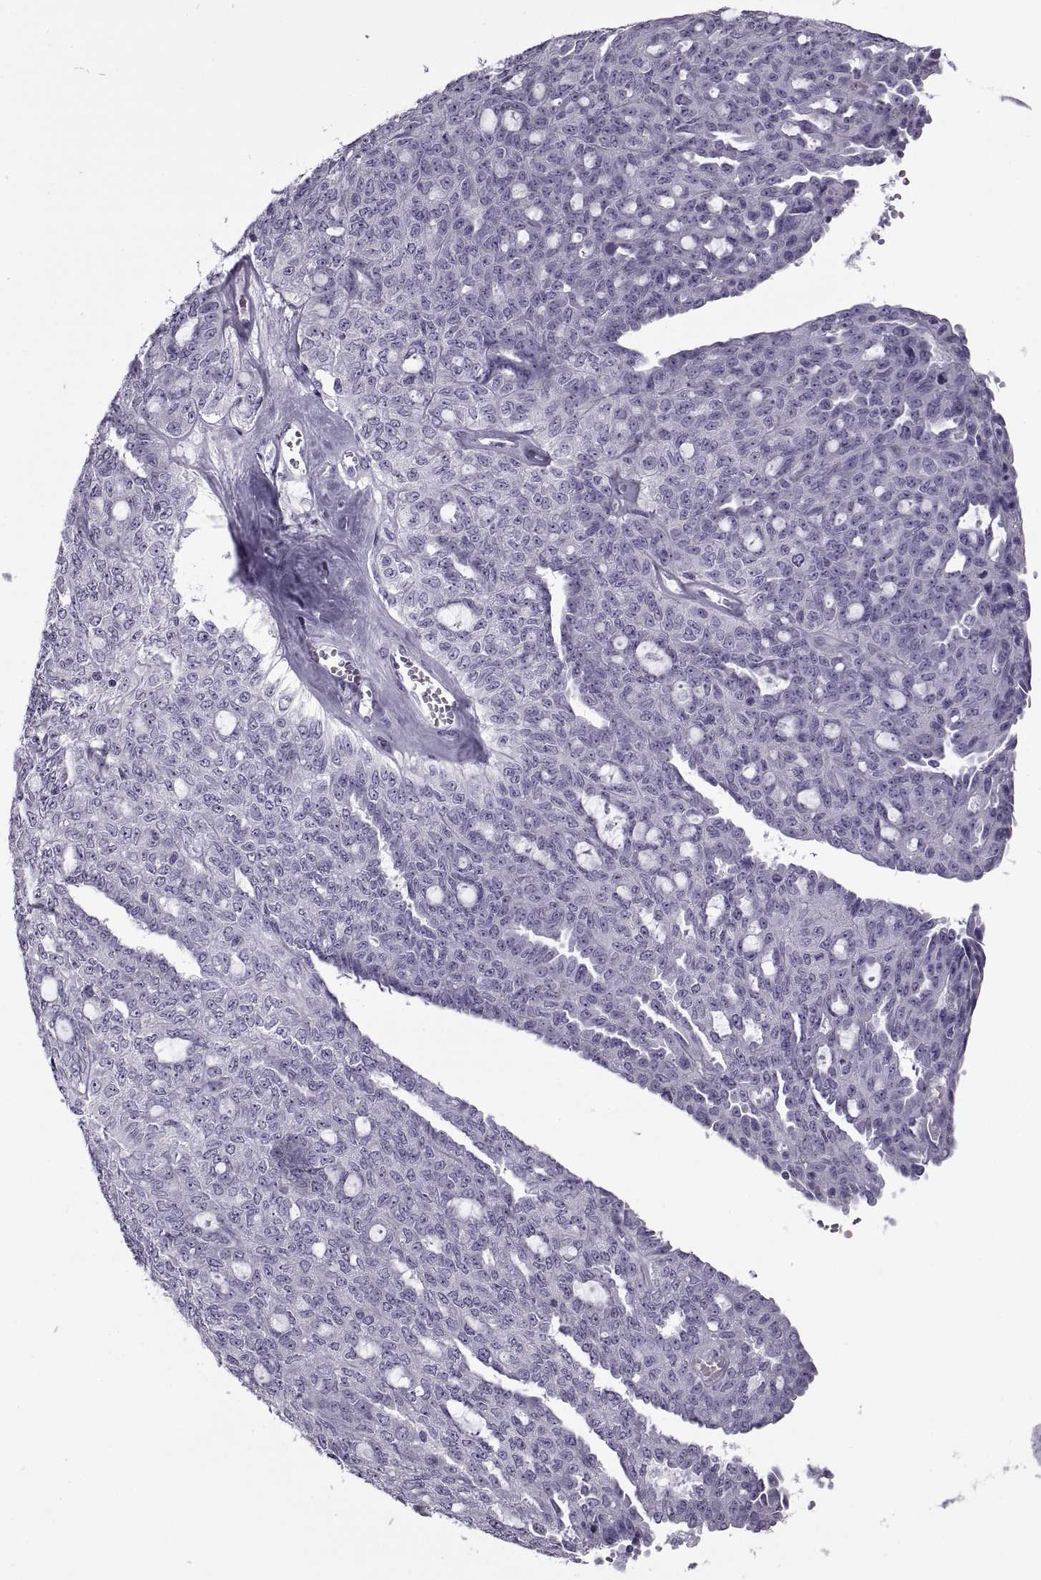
{"staining": {"intensity": "negative", "quantity": "none", "location": "none"}, "tissue": "ovarian cancer", "cell_type": "Tumor cells", "image_type": "cancer", "snomed": [{"axis": "morphology", "description": "Cystadenocarcinoma, serous, NOS"}, {"axis": "topography", "description": "Ovary"}], "caption": "IHC of ovarian serous cystadenocarcinoma demonstrates no expression in tumor cells. (Stains: DAB (3,3'-diaminobenzidine) immunohistochemistry with hematoxylin counter stain, Microscopy: brightfield microscopy at high magnification).", "gene": "RLBP1", "patient": {"sex": "female", "age": 71}}